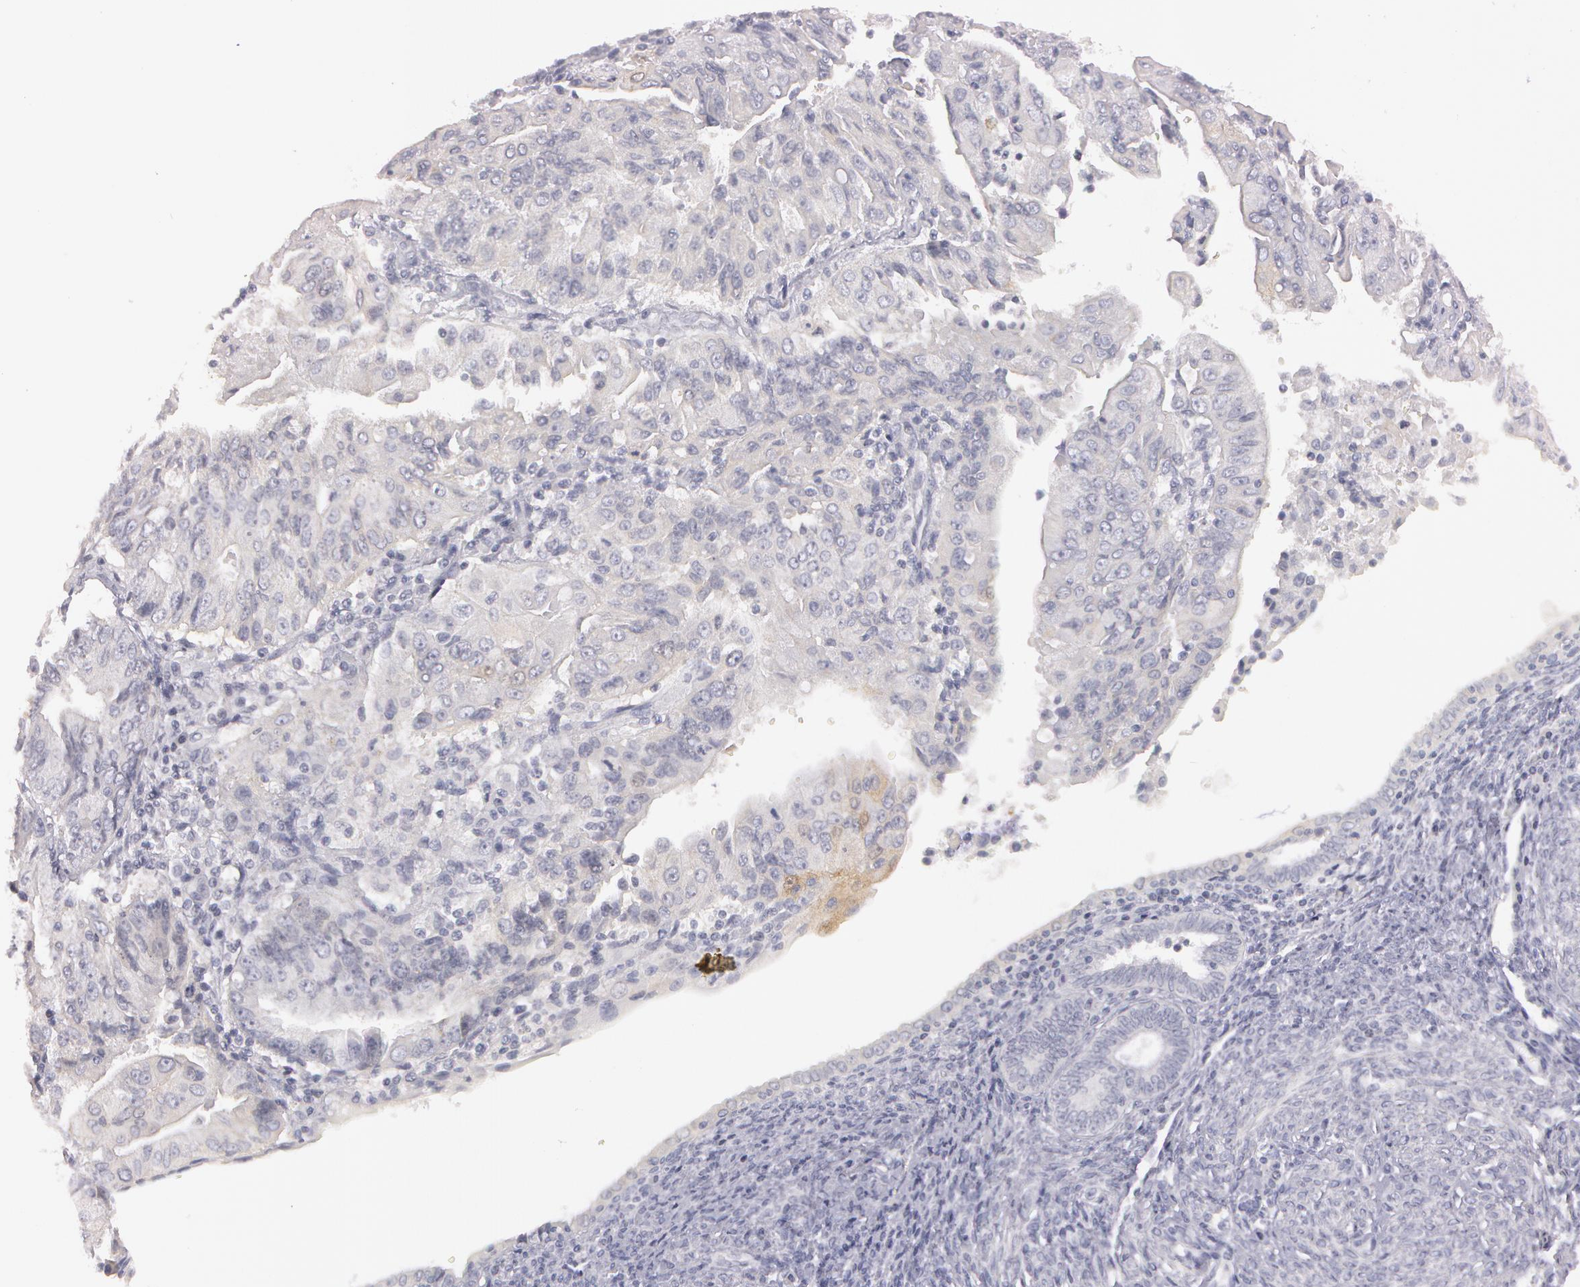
{"staining": {"intensity": "weak", "quantity": "<25%", "location": "cytoplasmic/membranous,nuclear"}, "tissue": "endometrial cancer", "cell_type": "Tumor cells", "image_type": "cancer", "snomed": [{"axis": "morphology", "description": "Adenocarcinoma, NOS"}, {"axis": "topography", "description": "Endometrium"}], "caption": "Tumor cells show no significant protein expression in endometrial cancer (adenocarcinoma).", "gene": "IL1RN", "patient": {"sex": "female", "age": 75}}